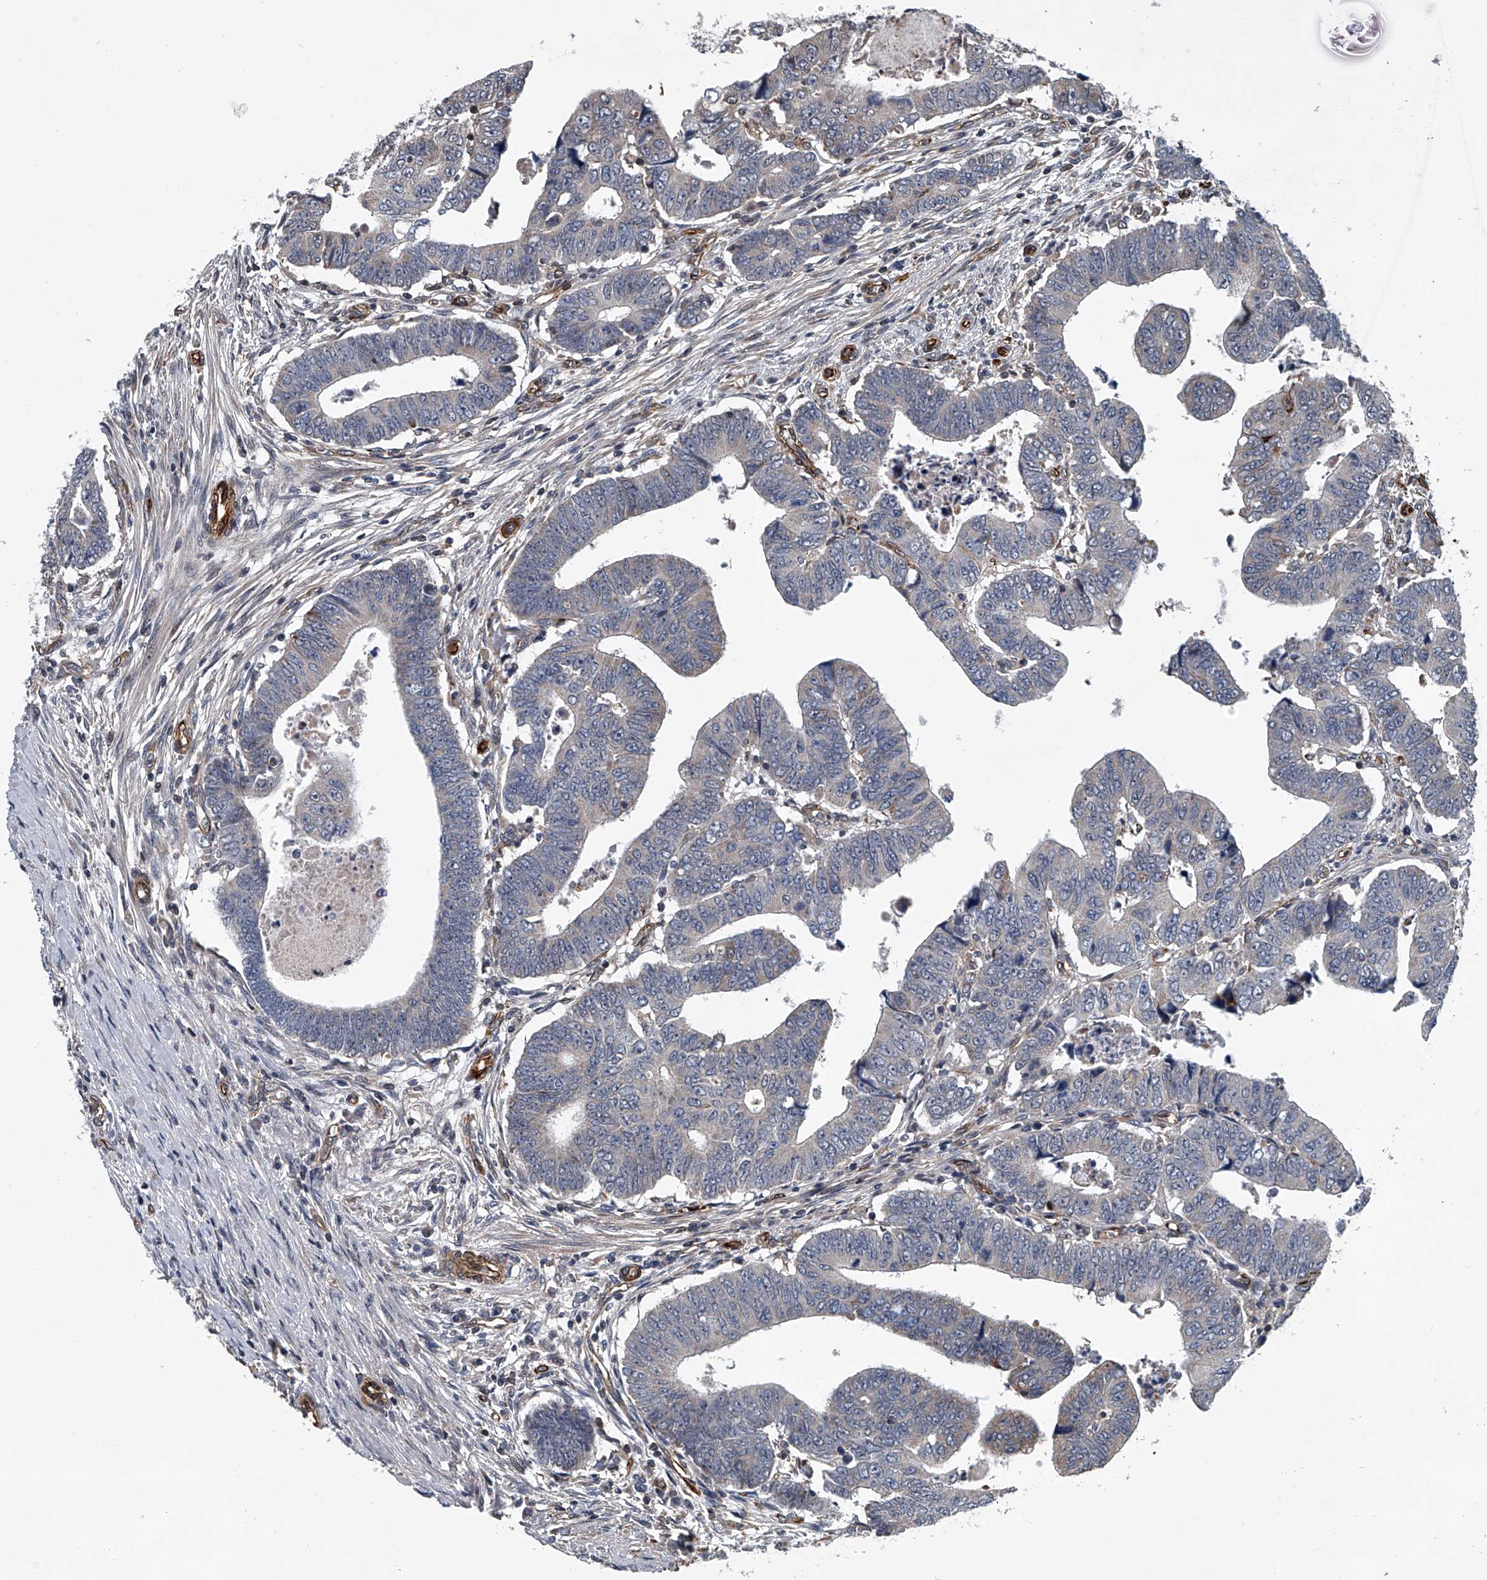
{"staining": {"intensity": "negative", "quantity": "none", "location": "none"}, "tissue": "colorectal cancer", "cell_type": "Tumor cells", "image_type": "cancer", "snomed": [{"axis": "morphology", "description": "Normal tissue, NOS"}, {"axis": "morphology", "description": "Adenocarcinoma, NOS"}, {"axis": "topography", "description": "Rectum"}], "caption": "Human colorectal cancer (adenocarcinoma) stained for a protein using immunohistochemistry displays no positivity in tumor cells.", "gene": "LDLRAD2", "patient": {"sex": "female", "age": 65}}